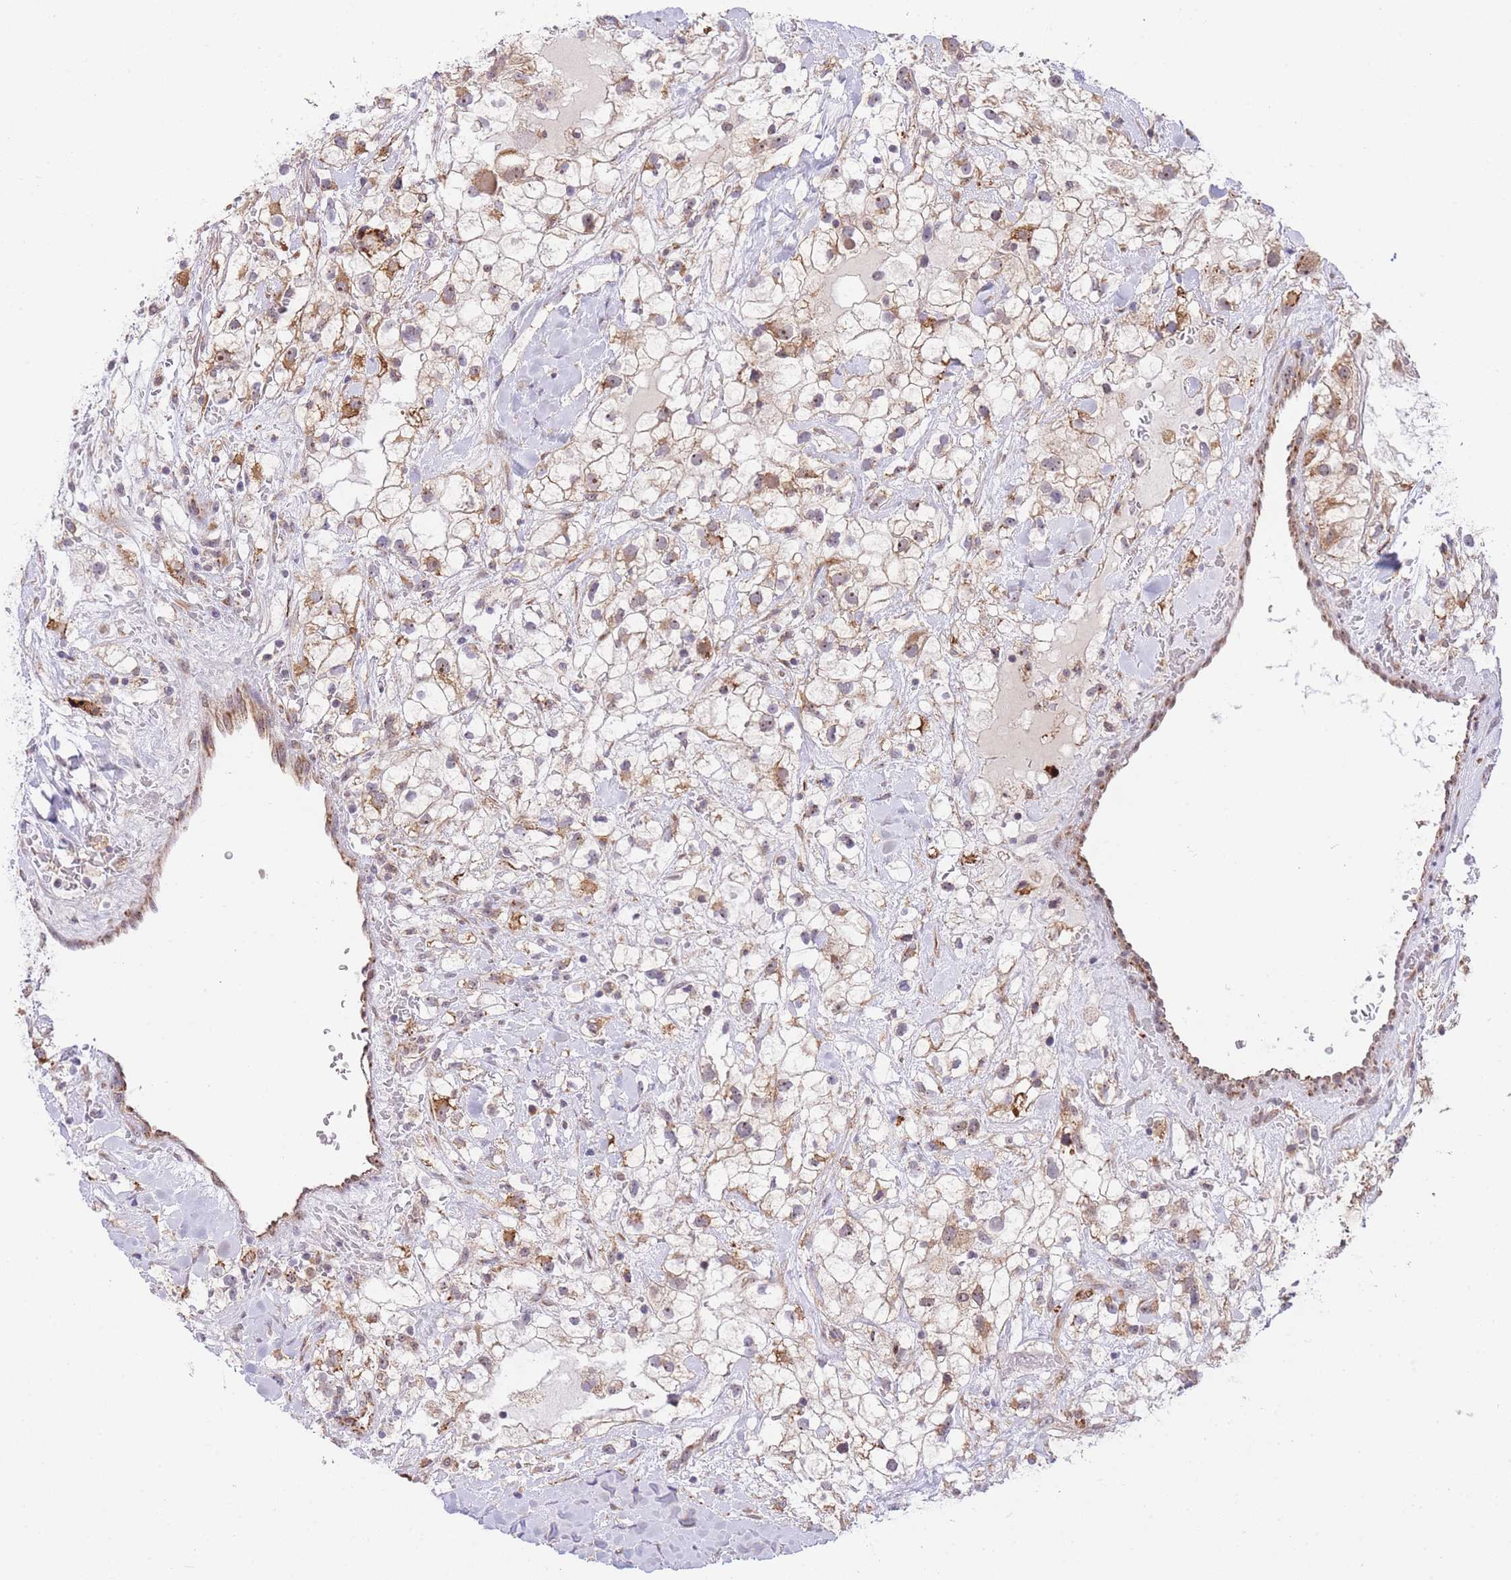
{"staining": {"intensity": "moderate", "quantity": "25%-75%", "location": "cytoplasmic/membranous"}, "tissue": "renal cancer", "cell_type": "Tumor cells", "image_type": "cancer", "snomed": [{"axis": "morphology", "description": "Adenocarcinoma, NOS"}, {"axis": "topography", "description": "Kidney"}], "caption": "A brown stain shows moderate cytoplasmic/membranous positivity of a protein in renal cancer tumor cells. (Brightfield microscopy of DAB IHC at high magnification).", "gene": "EXOSC8", "patient": {"sex": "male", "age": 59}}